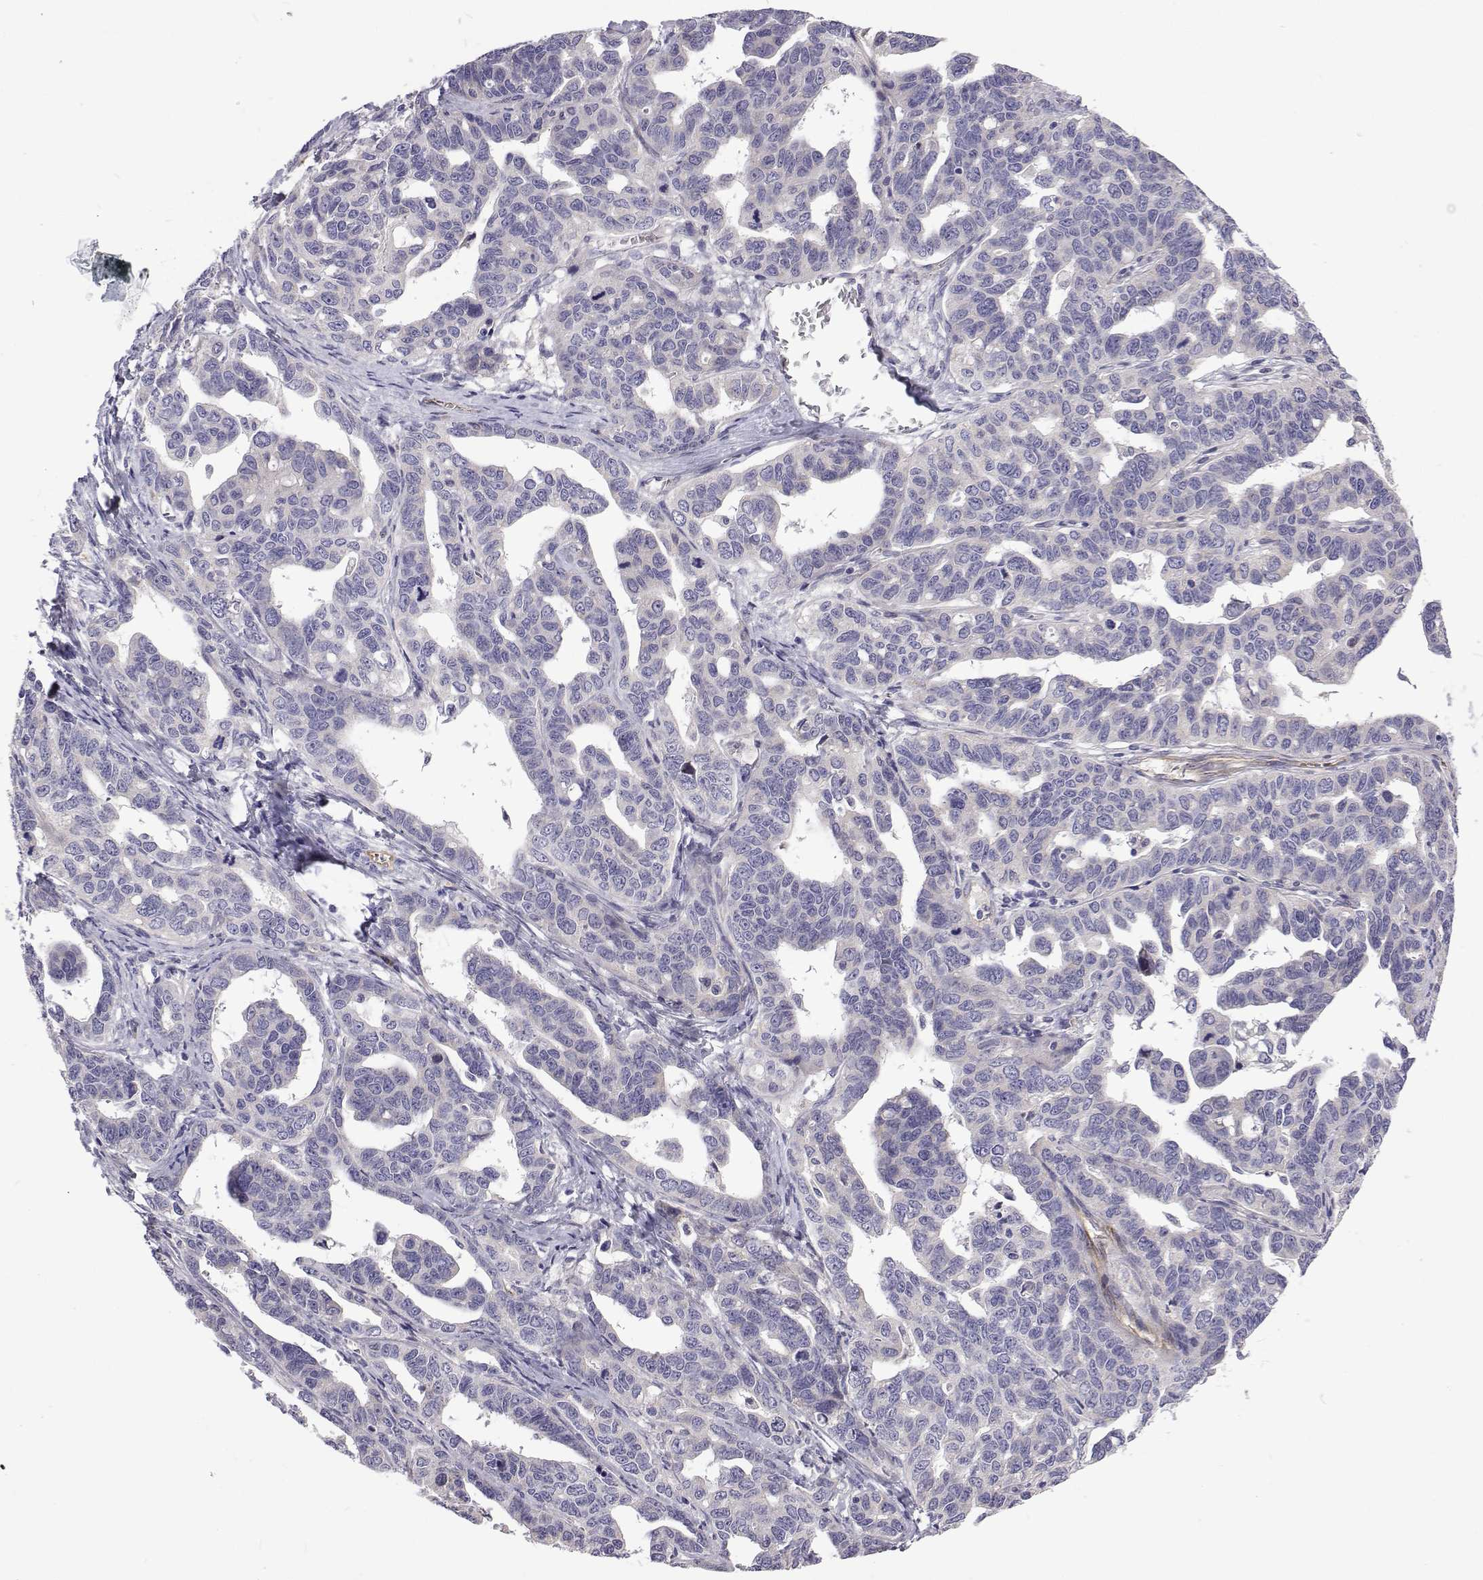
{"staining": {"intensity": "negative", "quantity": "none", "location": "none"}, "tissue": "ovarian cancer", "cell_type": "Tumor cells", "image_type": "cancer", "snomed": [{"axis": "morphology", "description": "Cystadenocarcinoma, serous, NOS"}, {"axis": "topography", "description": "Ovary"}], "caption": "Serous cystadenocarcinoma (ovarian) was stained to show a protein in brown. There is no significant positivity in tumor cells.", "gene": "NPR3", "patient": {"sex": "female", "age": 69}}